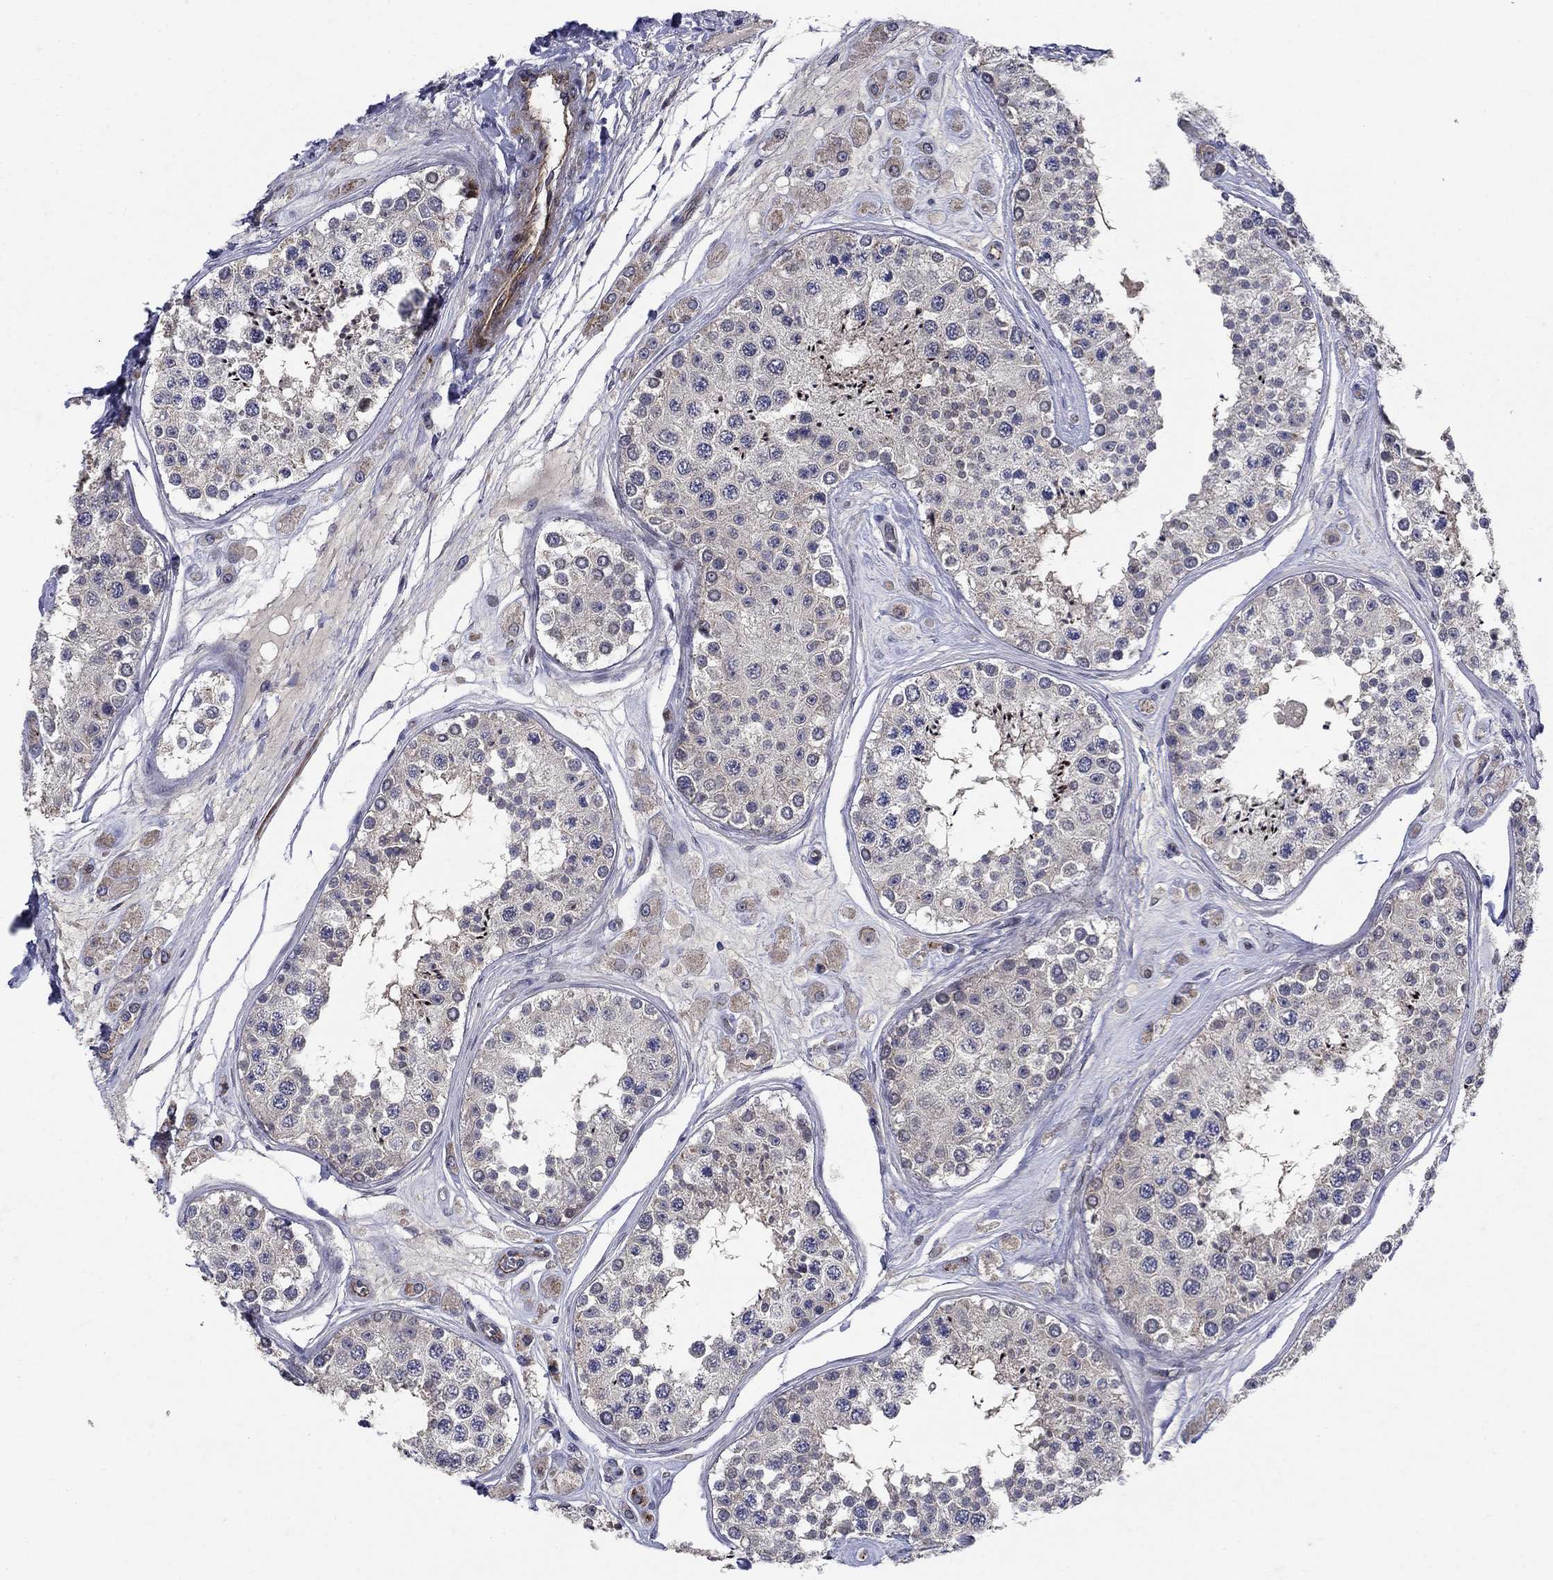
{"staining": {"intensity": "strong", "quantity": "<25%", "location": "cytoplasmic/membranous"}, "tissue": "testis", "cell_type": "Cells in seminiferous ducts", "image_type": "normal", "snomed": [{"axis": "morphology", "description": "Normal tissue, NOS"}, {"axis": "topography", "description": "Testis"}], "caption": "A high-resolution photomicrograph shows immunohistochemistry (IHC) staining of benign testis, which displays strong cytoplasmic/membranous expression in approximately <25% of cells in seminiferous ducts. (Stains: DAB in brown, nuclei in blue, Microscopy: brightfield microscopy at high magnification).", "gene": "SLC7A1", "patient": {"sex": "male", "age": 25}}